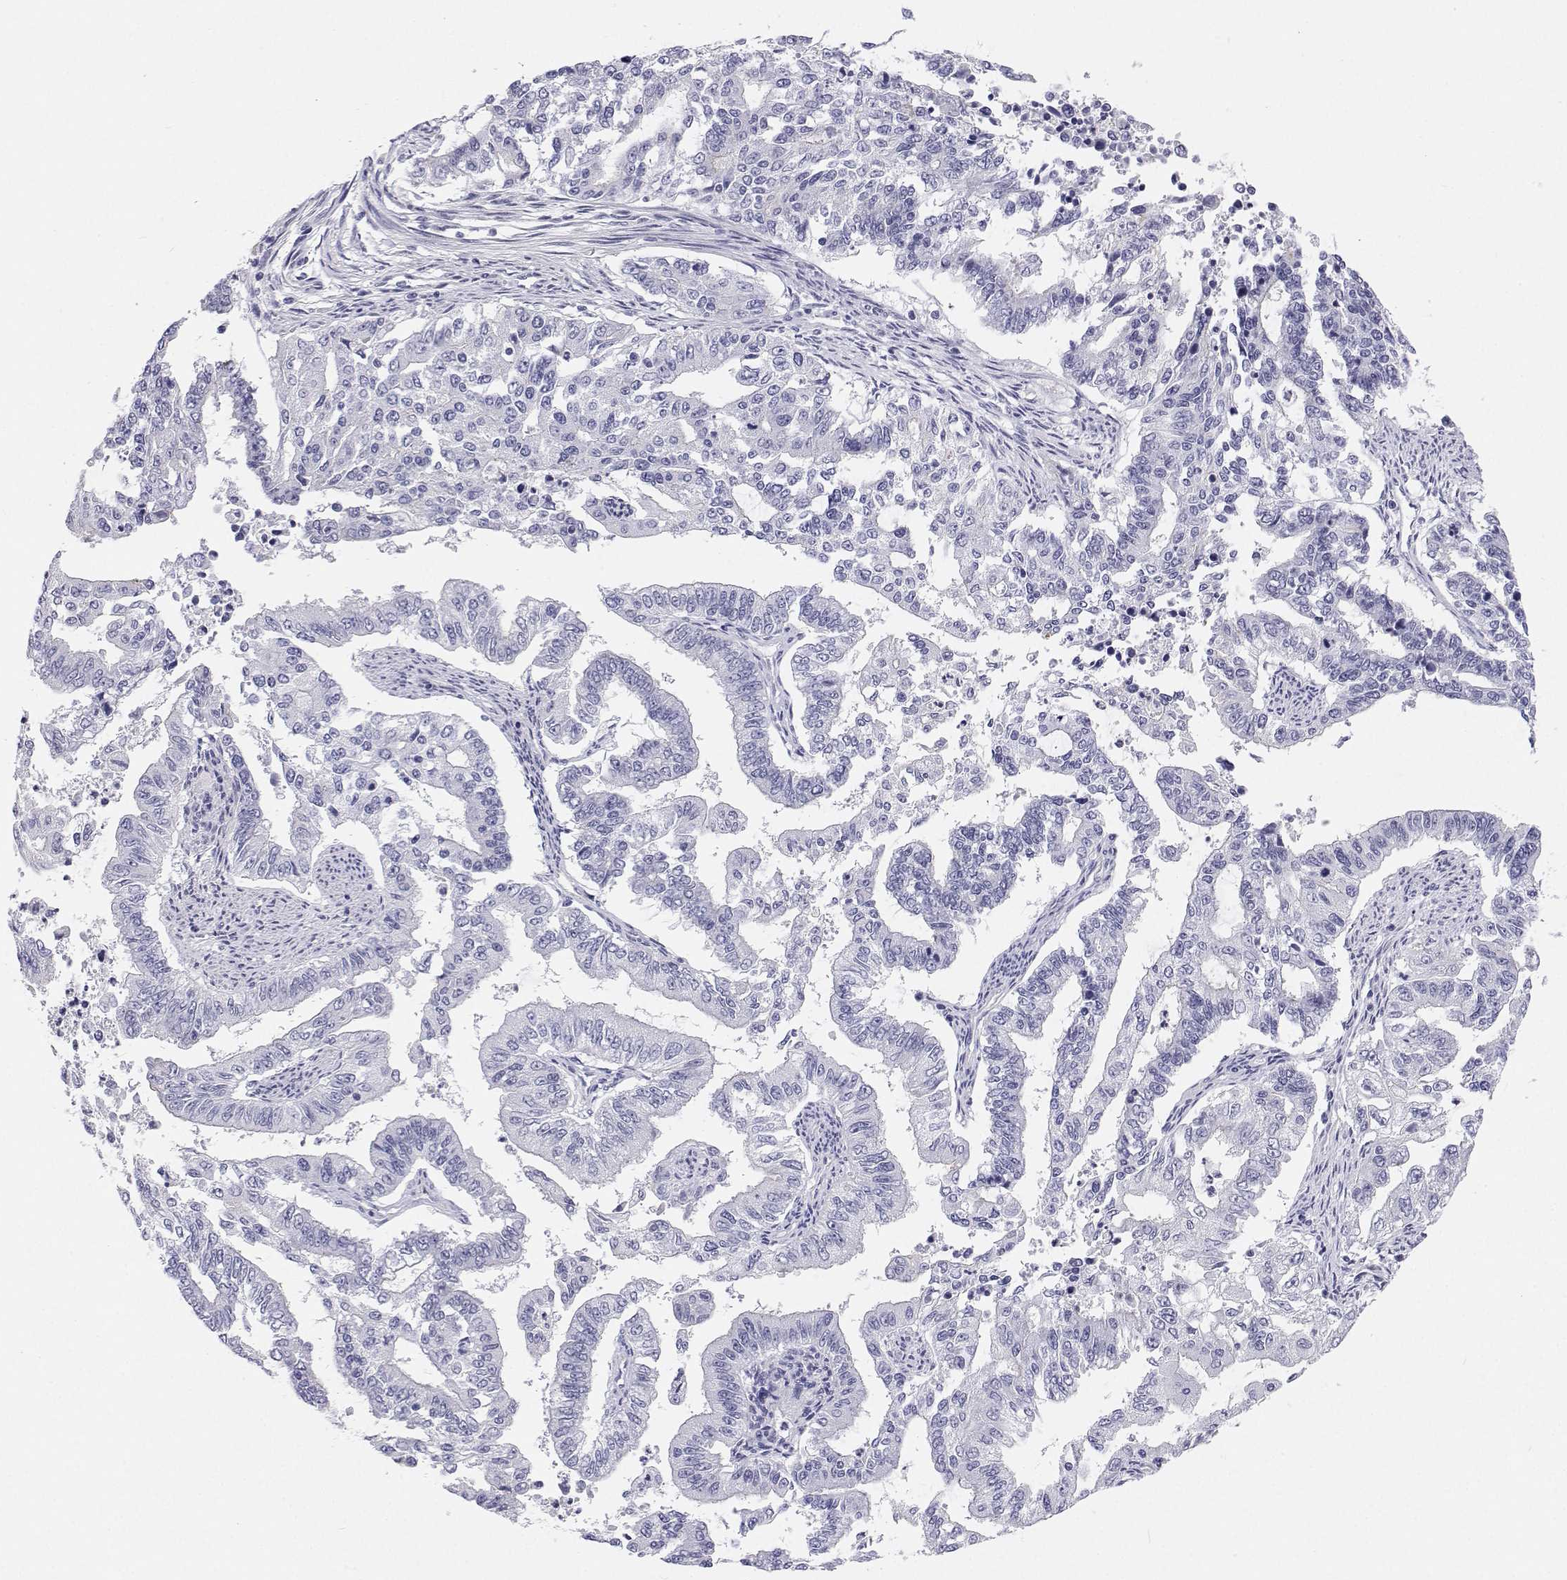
{"staining": {"intensity": "negative", "quantity": "none", "location": "none"}, "tissue": "endometrial cancer", "cell_type": "Tumor cells", "image_type": "cancer", "snomed": [{"axis": "morphology", "description": "Adenocarcinoma, NOS"}, {"axis": "topography", "description": "Uterus"}], "caption": "This image is of endometrial adenocarcinoma stained with IHC to label a protein in brown with the nuclei are counter-stained blue. There is no expression in tumor cells.", "gene": "BHMT", "patient": {"sex": "female", "age": 59}}